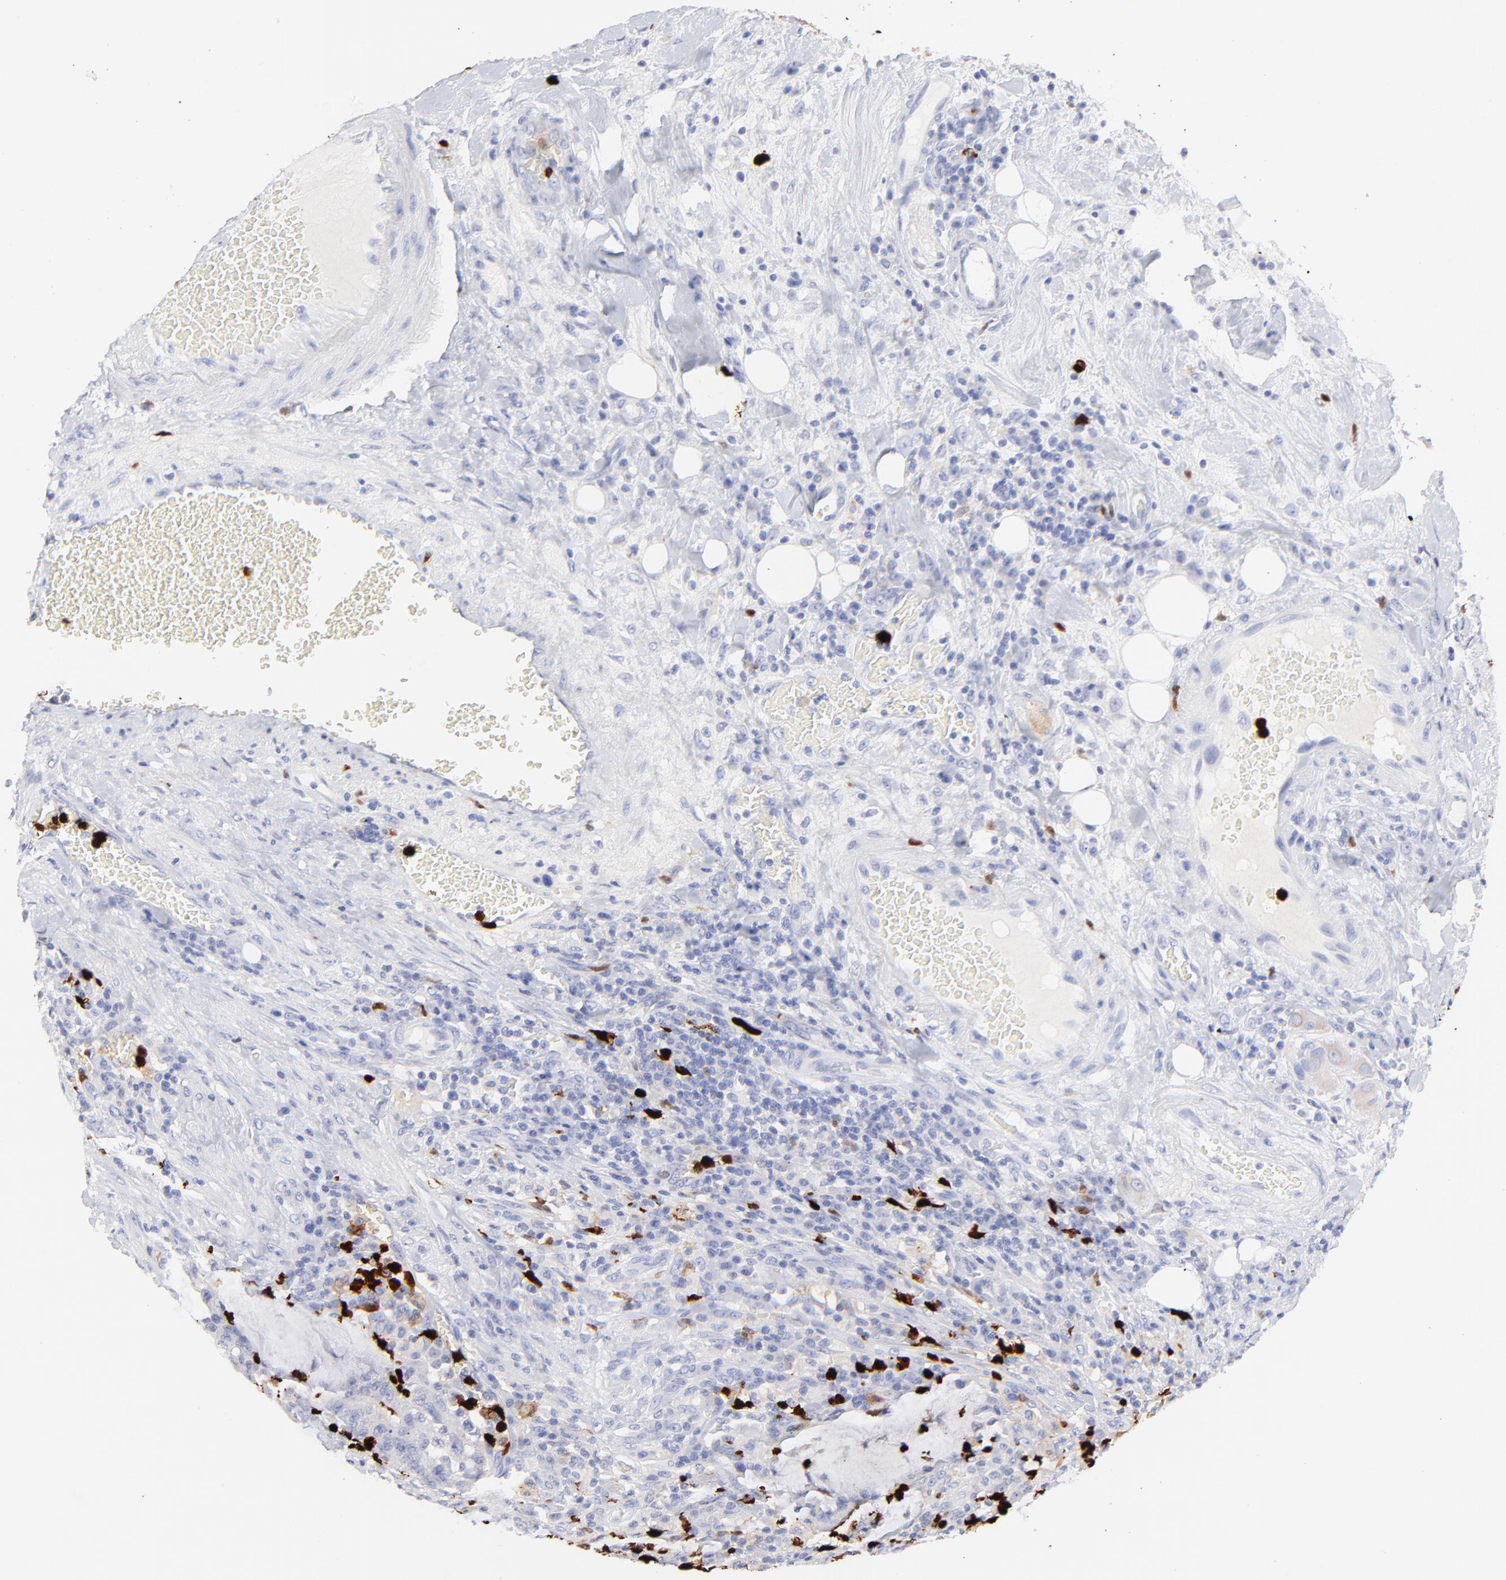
{"staining": {"intensity": "negative", "quantity": "none", "location": "none"}, "tissue": "colorectal cancer", "cell_type": "Tumor cells", "image_type": "cancer", "snomed": [{"axis": "morphology", "description": "Adenocarcinoma, NOS"}, {"axis": "topography", "description": "Colon"}], "caption": "IHC photomicrograph of neoplastic tissue: colorectal adenocarcinoma stained with DAB reveals no significant protein staining in tumor cells.", "gene": "S100A12", "patient": {"sex": "male", "age": 54}}